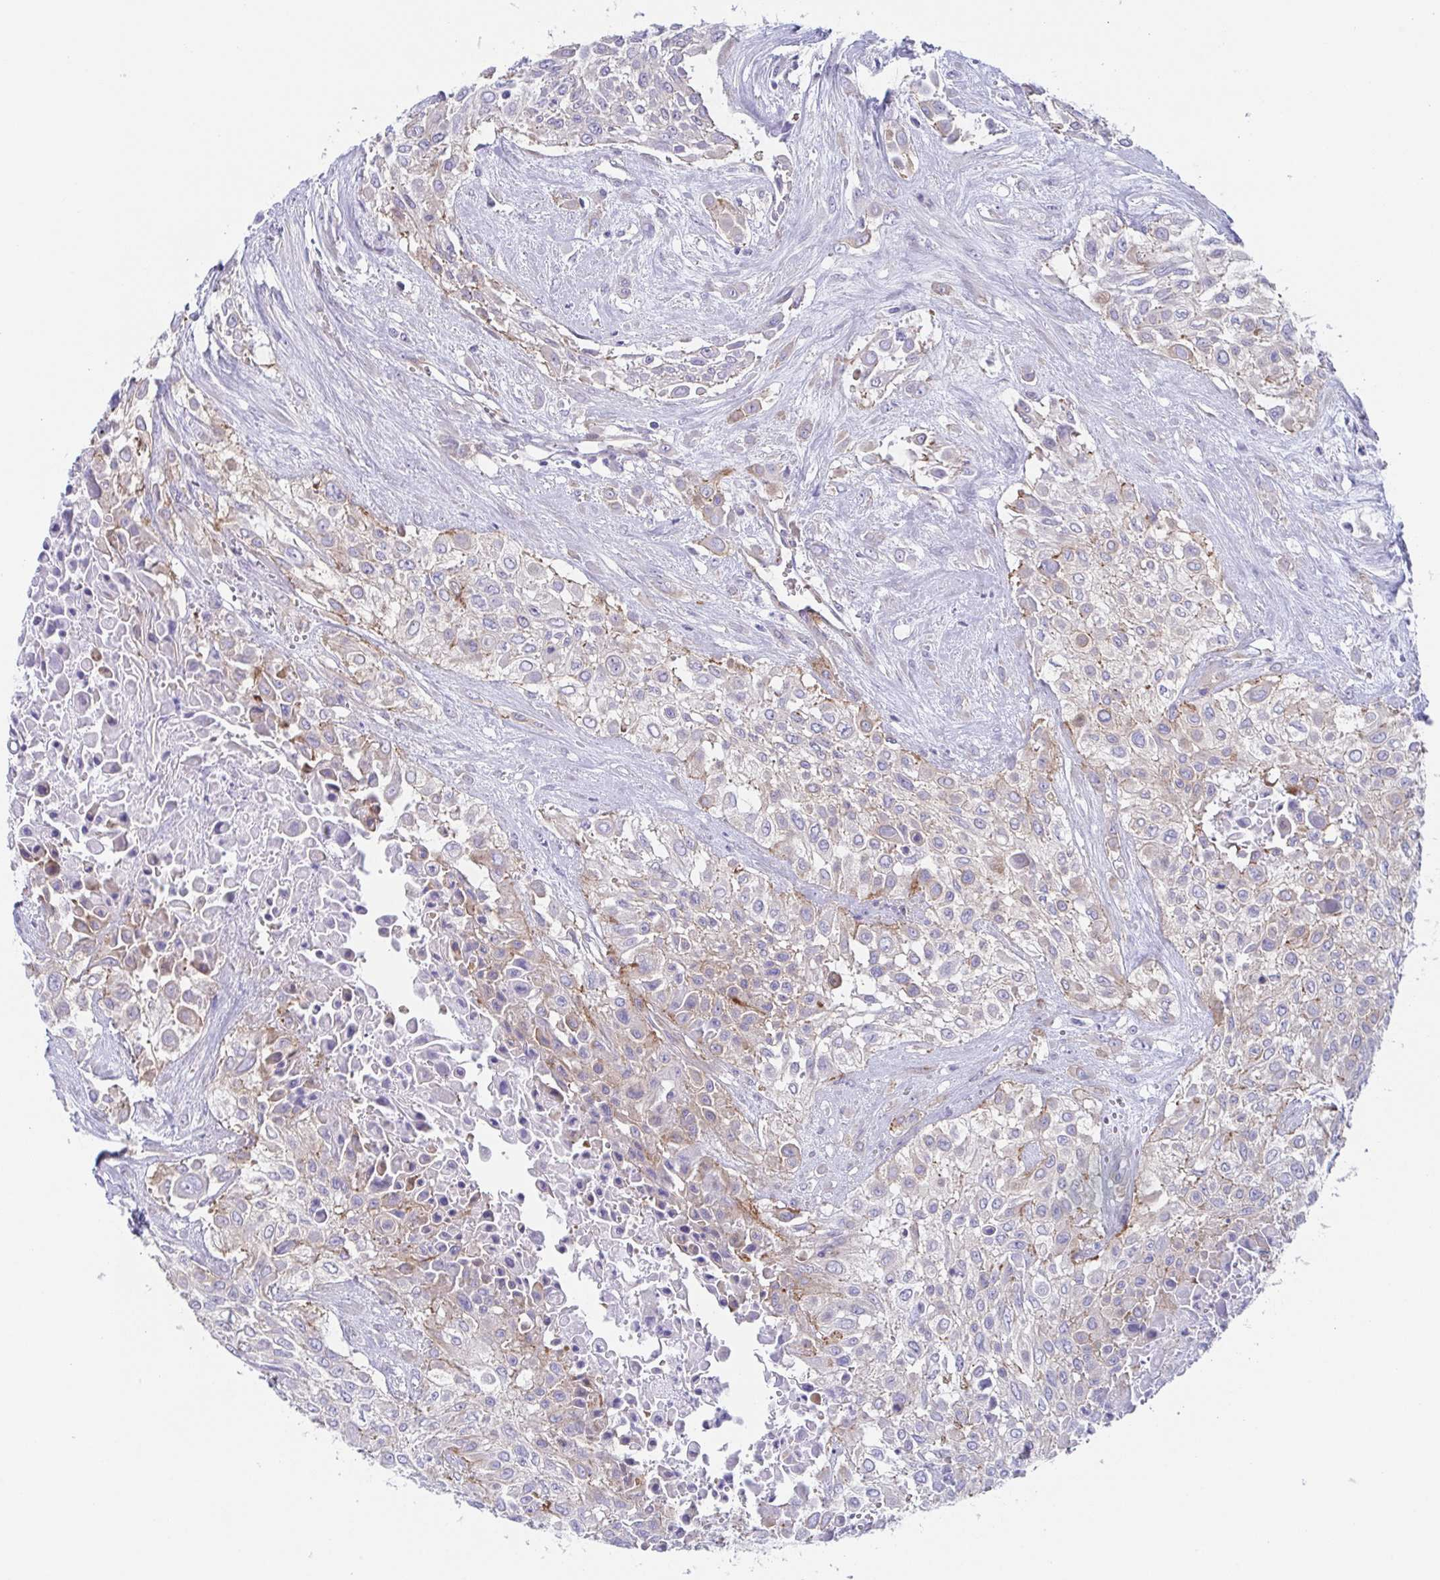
{"staining": {"intensity": "weak", "quantity": "<25%", "location": "cytoplasmic/membranous"}, "tissue": "urothelial cancer", "cell_type": "Tumor cells", "image_type": "cancer", "snomed": [{"axis": "morphology", "description": "Urothelial carcinoma, High grade"}, {"axis": "topography", "description": "Urinary bladder"}], "caption": "Tumor cells are negative for protein expression in human urothelial carcinoma (high-grade). (DAB (3,3'-diaminobenzidine) immunohistochemistry, high magnification).", "gene": "DYNC1I1", "patient": {"sex": "male", "age": 57}}